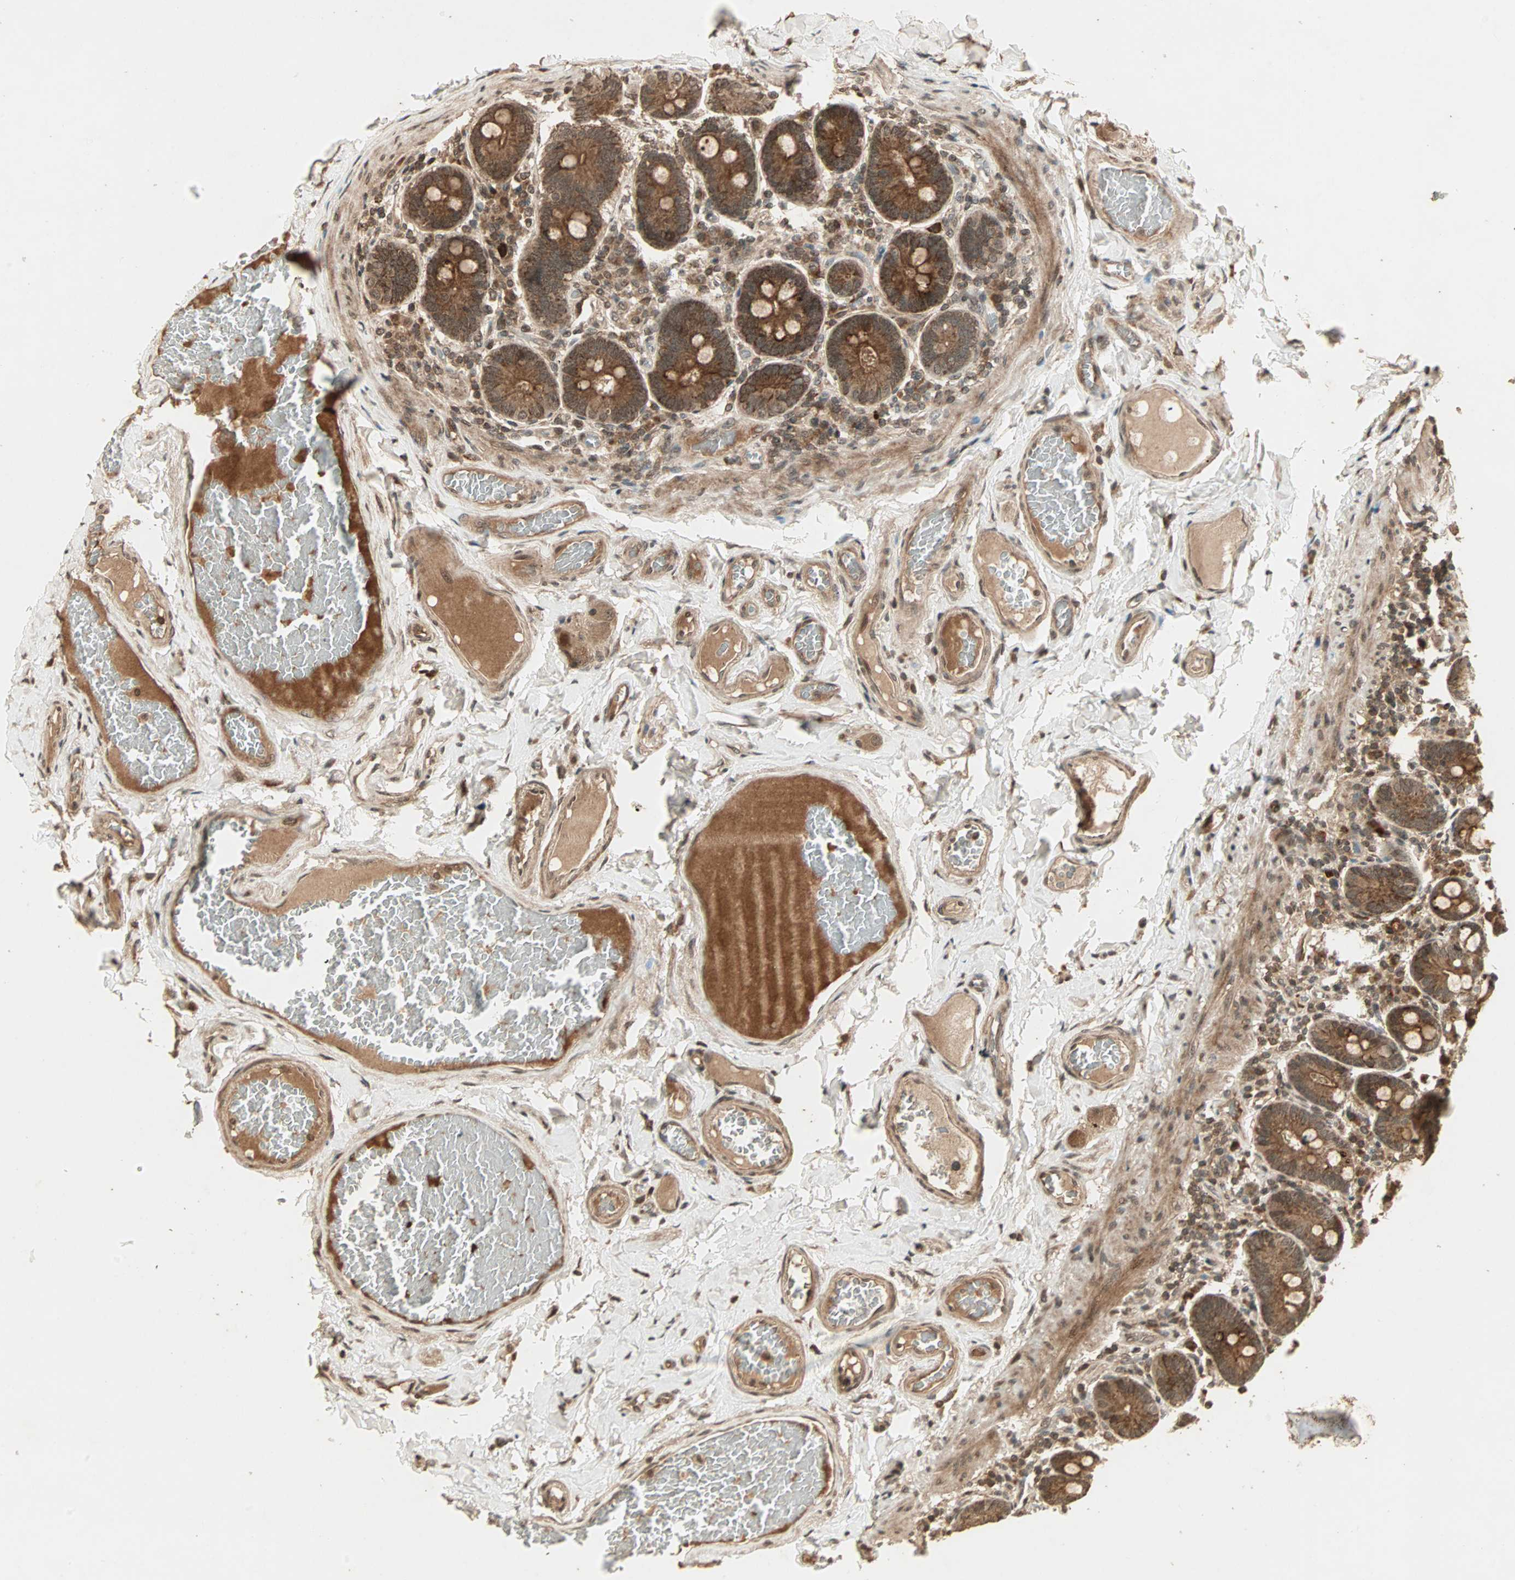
{"staining": {"intensity": "strong", "quantity": ">75%", "location": "cytoplasmic/membranous"}, "tissue": "duodenum", "cell_type": "Glandular cells", "image_type": "normal", "snomed": [{"axis": "morphology", "description": "Normal tissue, NOS"}, {"axis": "topography", "description": "Duodenum"}], "caption": "Duodenum was stained to show a protein in brown. There is high levels of strong cytoplasmic/membranous staining in about >75% of glandular cells.", "gene": "RFFL", "patient": {"sex": "male", "age": 66}}